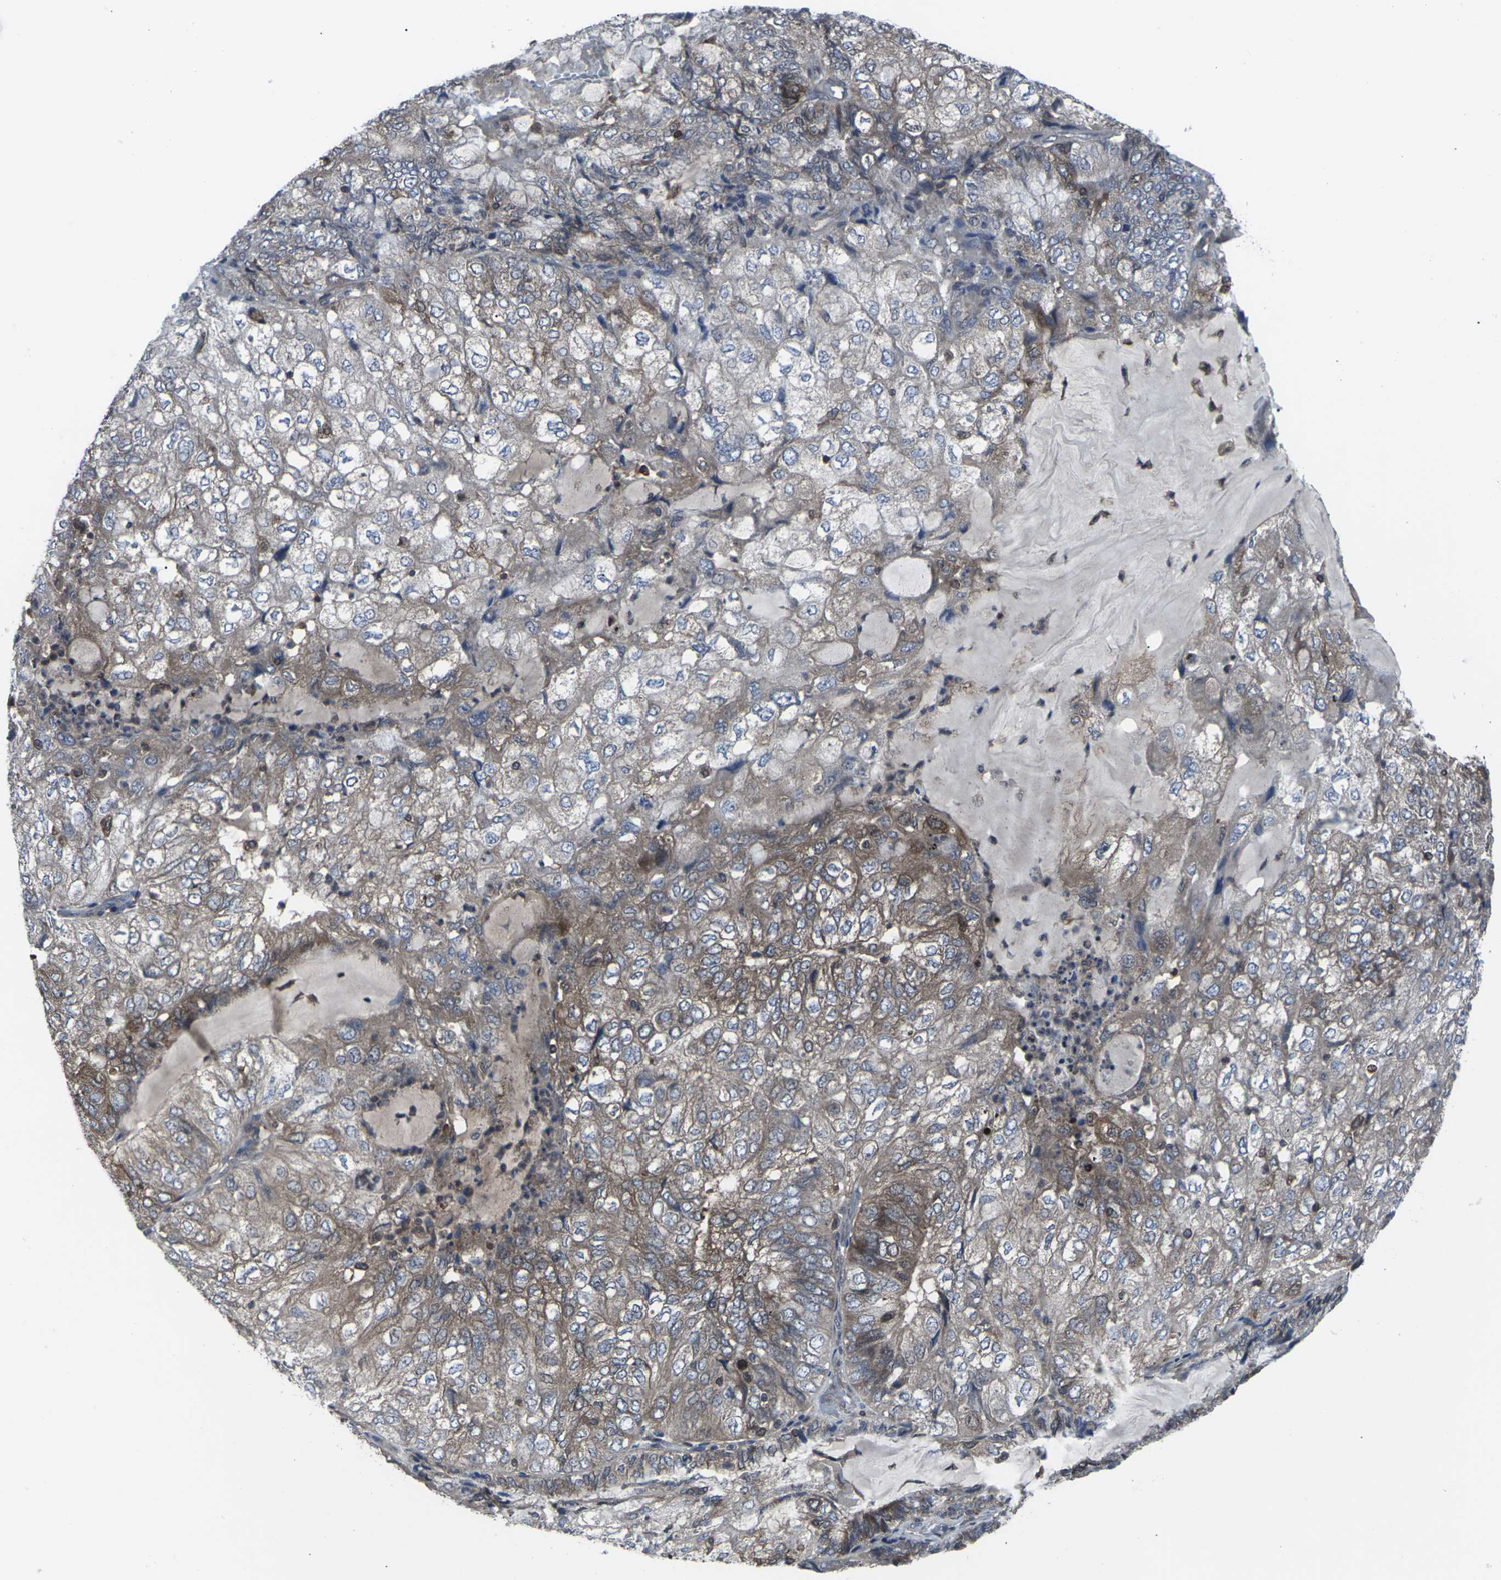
{"staining": {"intensity": "moderate", "quantity": ">75%", "location": "cytoplasmic/membranous"}, "tissue": "endometrial cancer", "cell_type": "Tumor cells", "image_type": "cancer", "snomed": [{"axis": "morphology", "description": "Adenocarcinoma, NOS"}, {"axis": "topography", "description": "Endometrium"}], "caption": "Protein staining exhibits moderate cytoplasmic/membranous positivity in approximately >75% of tumor cells in adenocarcinoma (endometrial). (DAB IHC, brown staining for protein, blue staining for nuclei).", "gene": "HPRT1", "patient": {"sex": "female", "age": 81}}